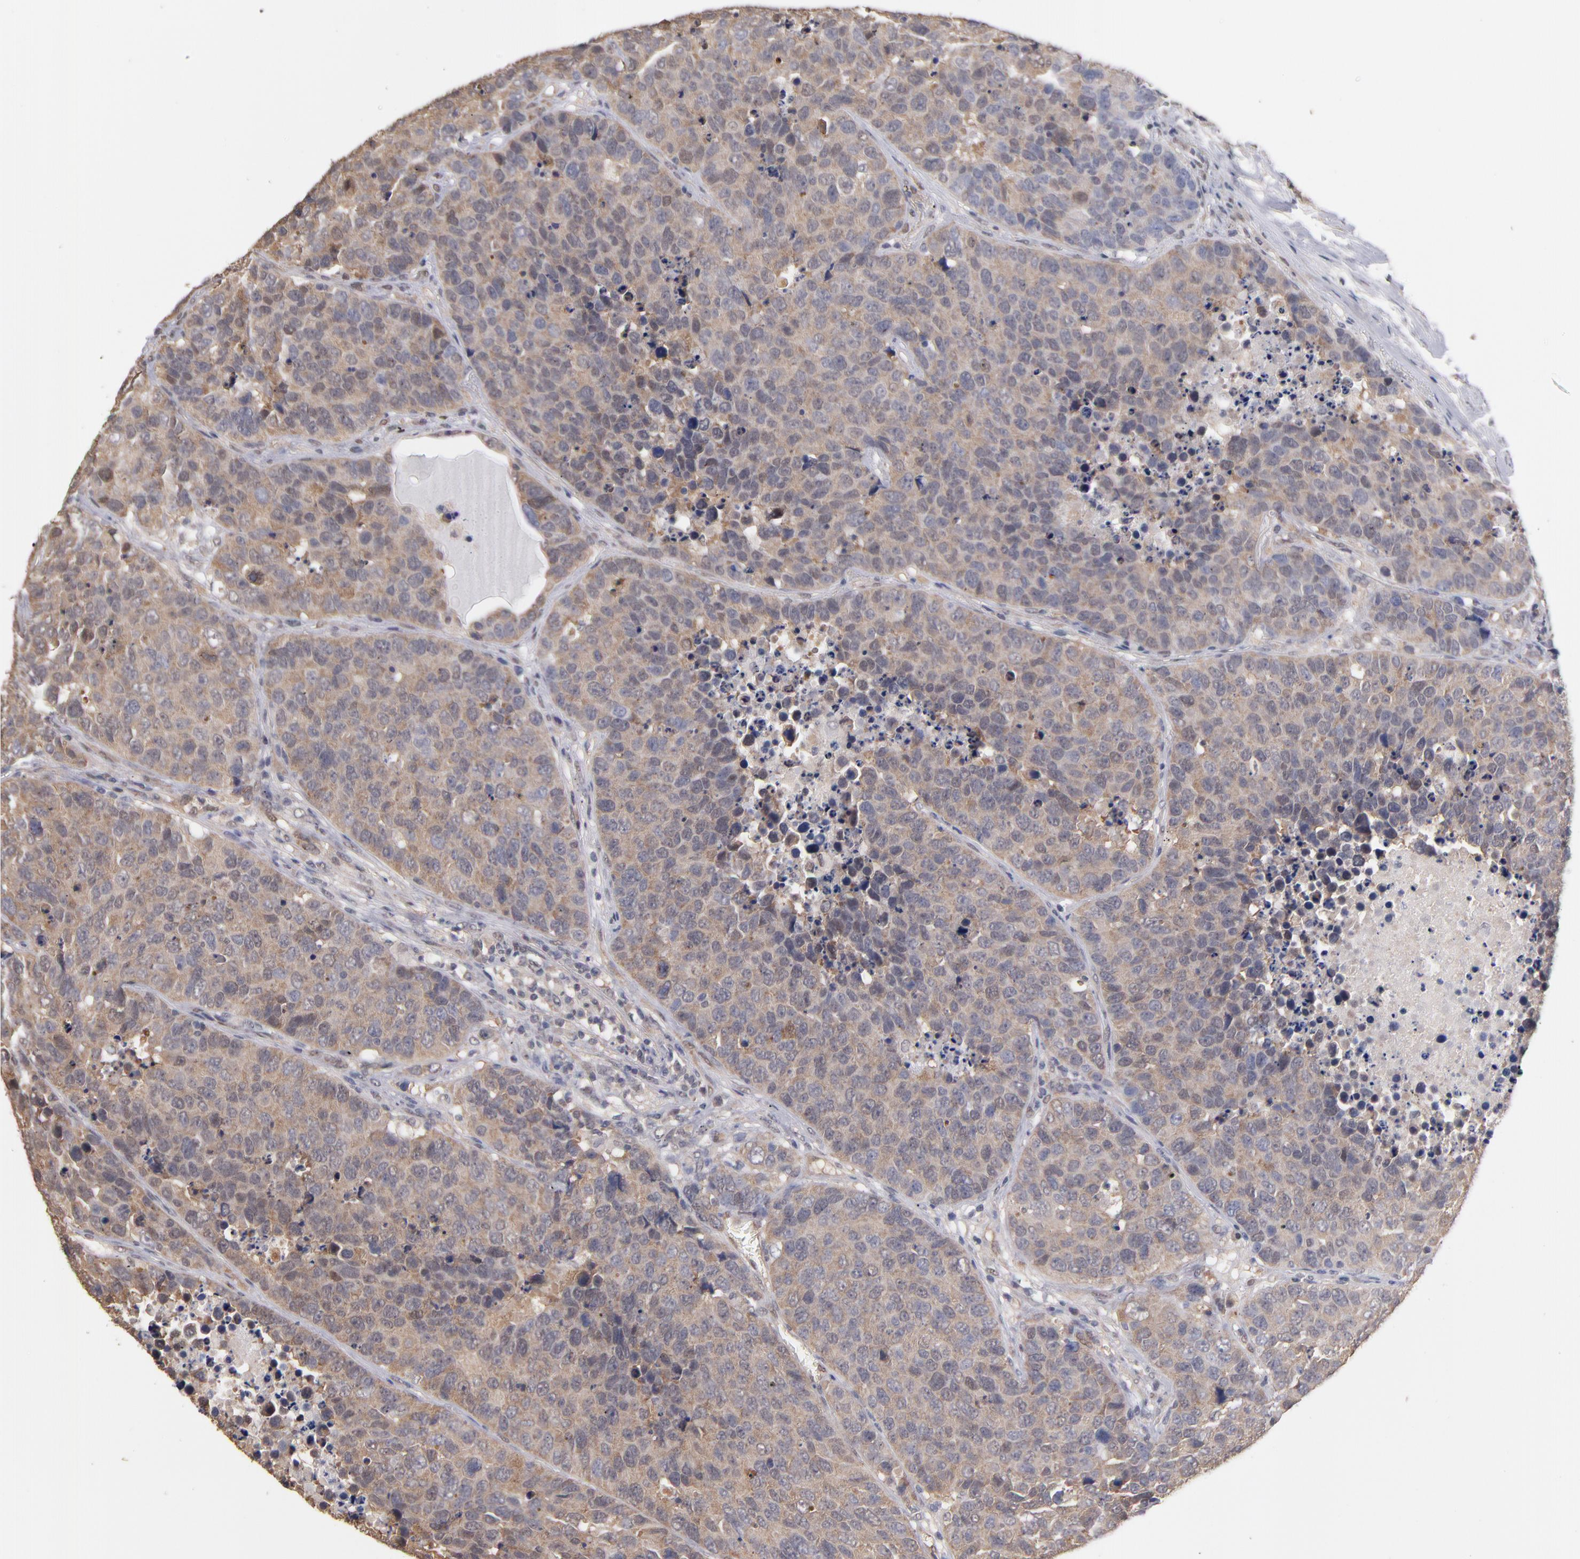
{"staining": {"intensity": "weak", "quantity": "25%-75%", "location": "cytoplasmic/membranous"}, "tissue": "carcinoid", "cell_type": "Tumor cells", "image_type": "cancer", "snomed": [{"axis": "morphology", "description": "Carcinoid, malignant, NOS"}, {"axis": "topography", "description": "Lung"}], "caption": "Immunohistochemistry (IHC) (DAB) staining of carcinoid reveals weak cytoplasmic/membranous protein staining in about 25%-75% of tumor cells.", "gene": "PSMD10", "patient": {"sex": "male", "age": 60}}